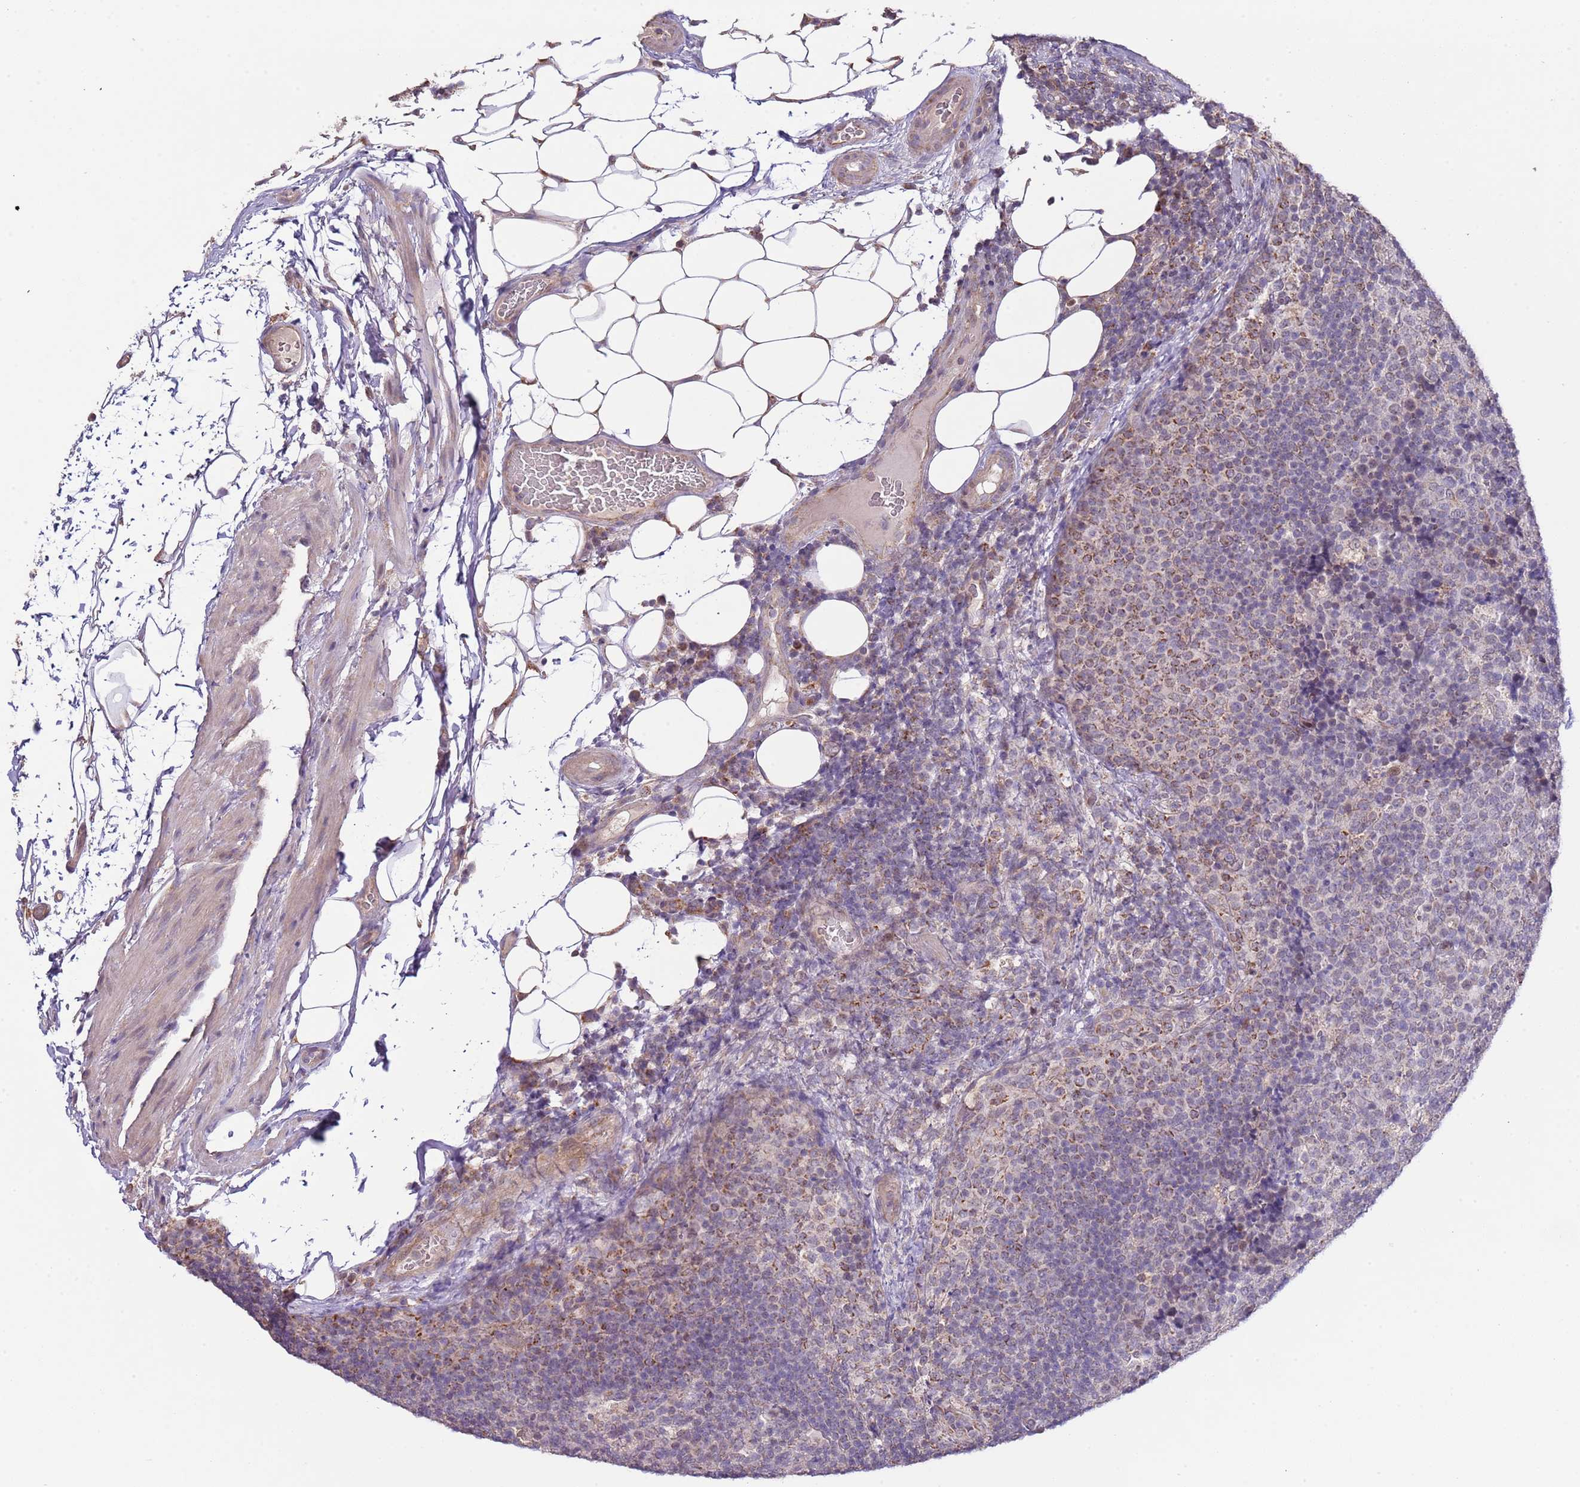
{"staining": {"intensity": "moderate", "quantity": "<25%", "location": "cytoplasmic/membranous"}, "tissue": "lymph node", "cell_type": "Non-germinal center cells", "image_type": "normal", "snomed": [{"axis": "morphology", "description": "Normal tissue, NOS"}, {"axis": "topography", "description": "Lymph node"}], "caption": "Protein expression analysis of unremarkable lymph node demonstrates moderate cytoplasmic/membranous staining in approximately <25% of non-germinal center cells. The protein of interest is stained brown, and the nuclei are stained in blue (DAB IHC with brightfield microscopy, high magnification).", "gene": "IVD", "patient": {"sex": "female", "age": 31}}